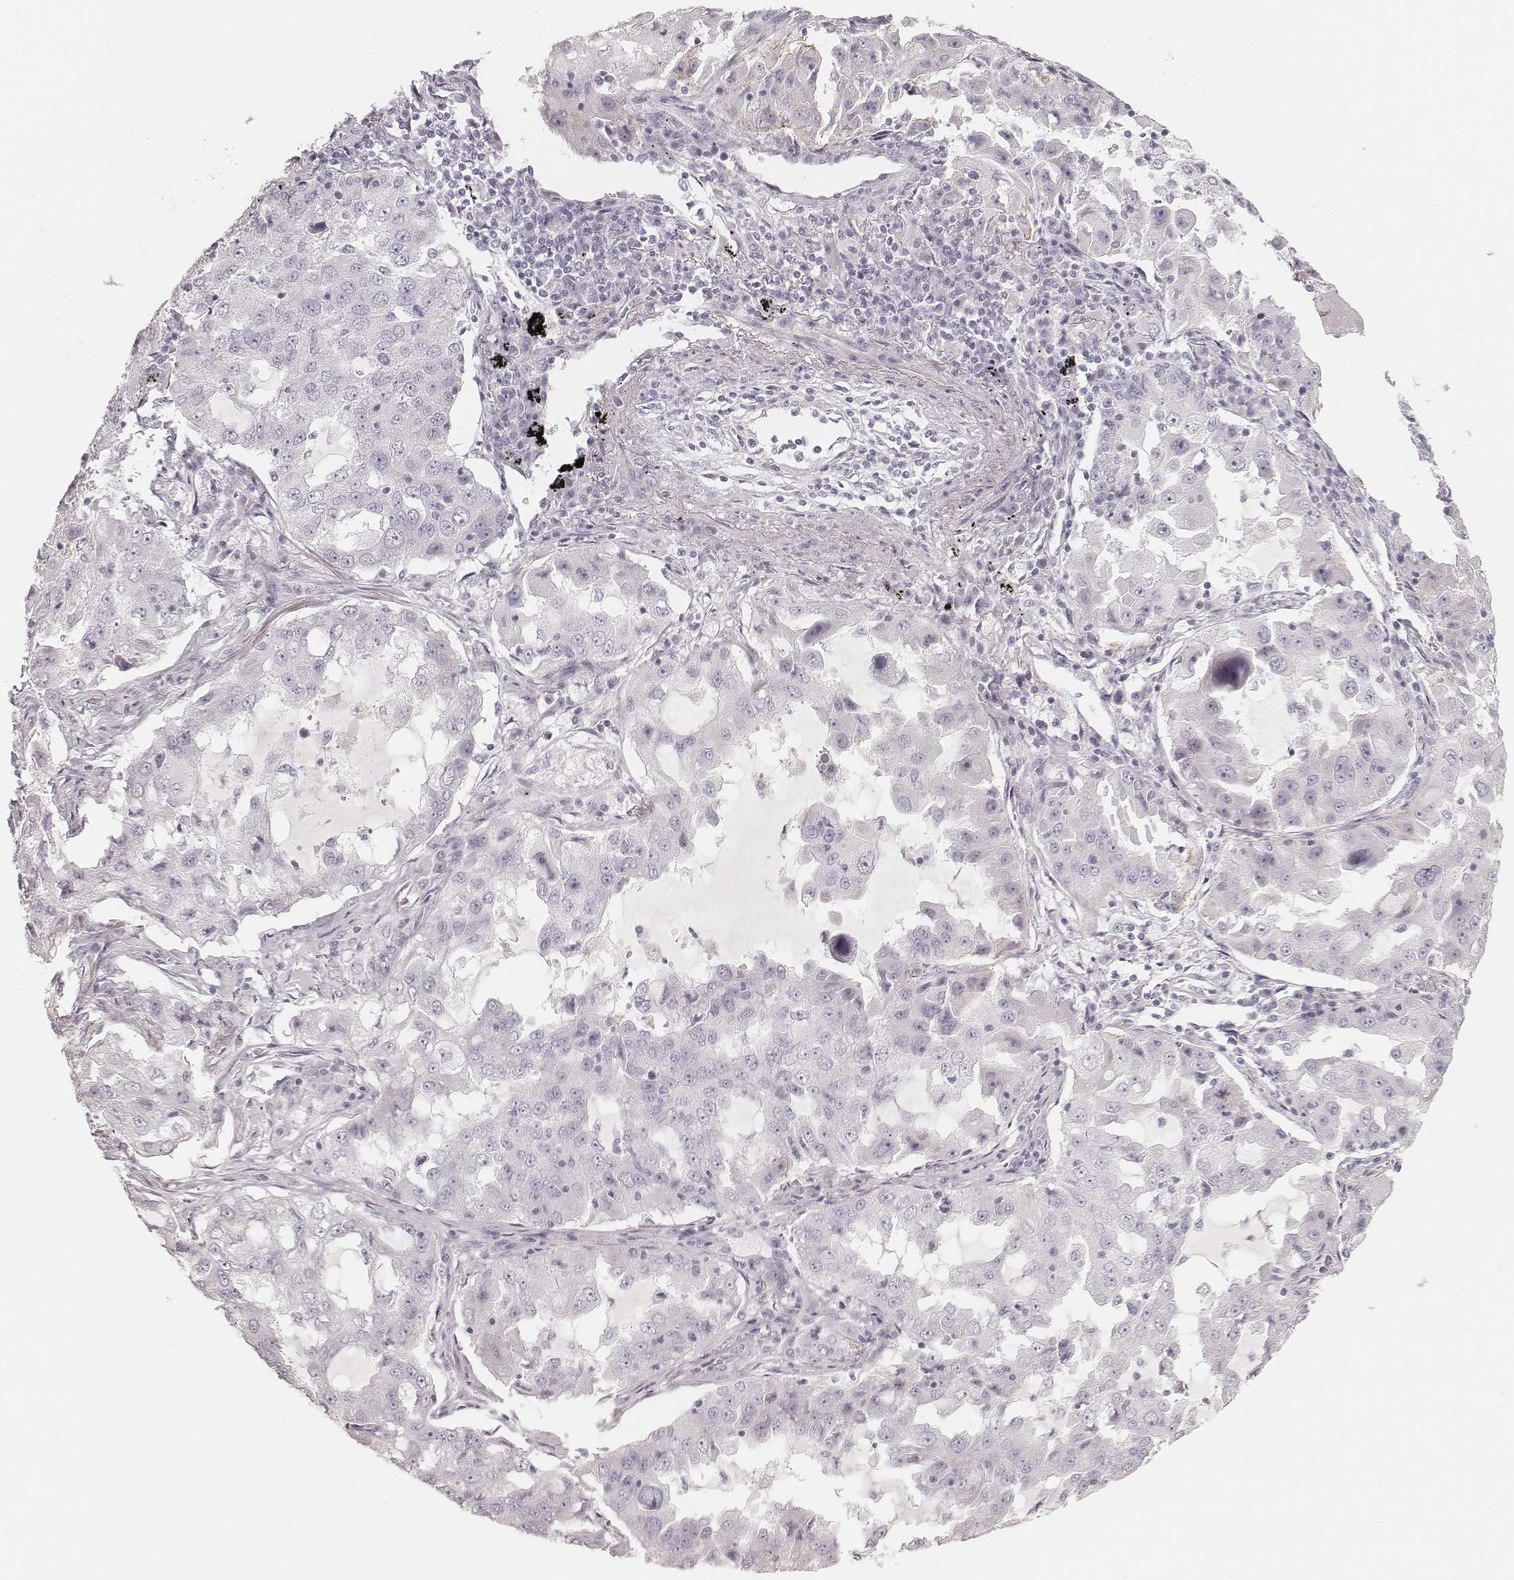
{"staining": {"intensity": "negative", "quantity": "none", "location": "none"}, "tissue": "lung cancer", "cell_type": "Tumor cells", "image_type": "cancer", "snomed": [{"axis": "morphology", "description": "Adenocarcinoma, NOS"}, {"axis": "topography", "description": "Lung"}], "caption": "Human lung cancer stained for a protein using IHC demonstrates no expression in tumor cells.", "gene": "SPATA24", "patient": {"sex": "female", "age": 61}}